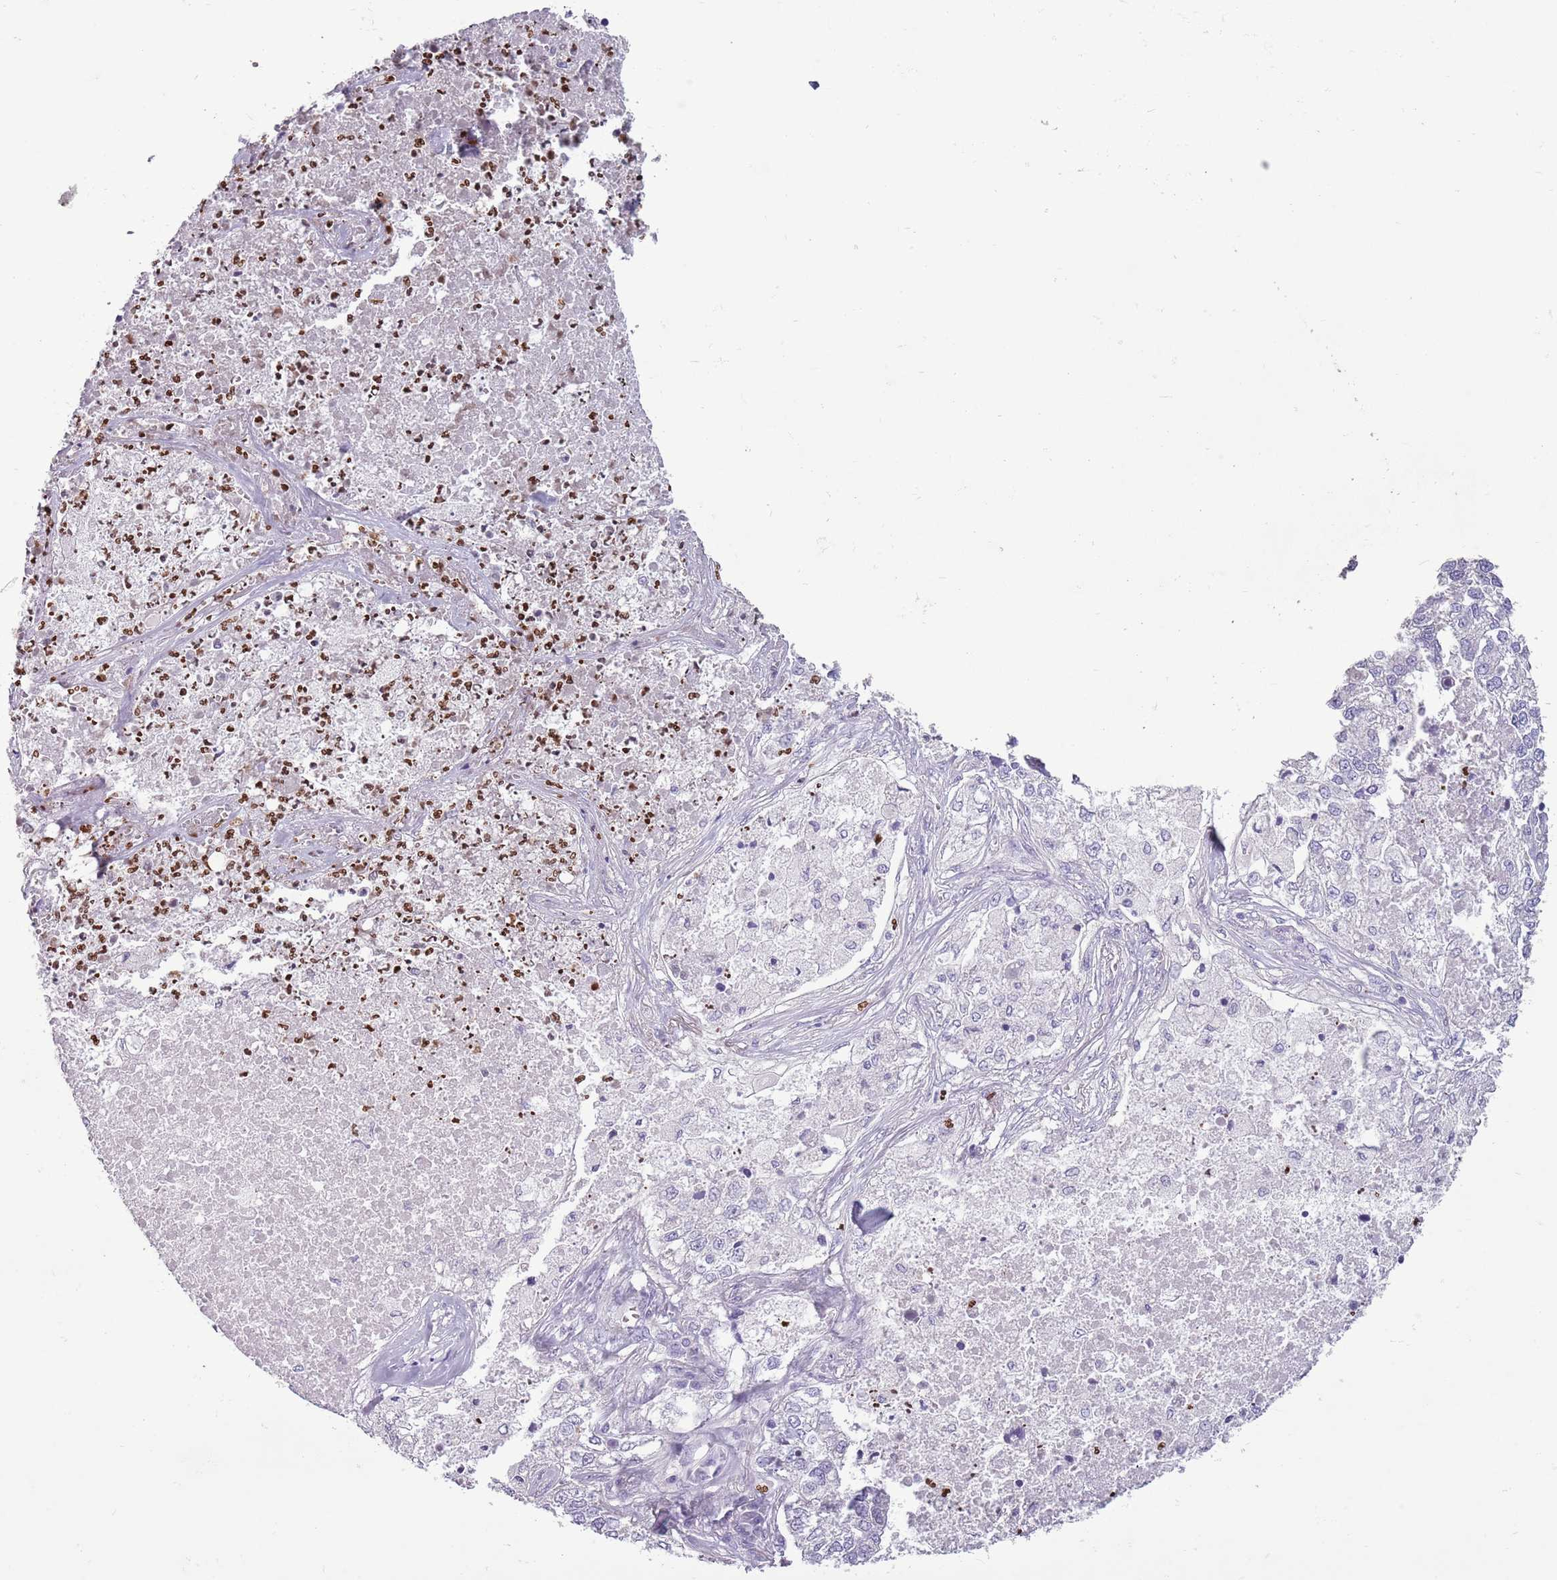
{"staining": {"intensity": "negative", "quantity": "none", "location": "none"}, "tissue": "lung cancer", "cell_type": "Tumor cells", "image_type": "cancer", "snomed": [{"axis": "morphology", "description": "Adenocarcinoma, NOS"}, {"axis": "topography", "description": "Lung"}], "caption": "This is a image of IHC staining of lung cancer, which shows no staining in tumor cells. The staining is performed using DAB (3,3'-diaminobenzidine) brown chromogen with nuclei counter-stained in using hematoxylin.", "gene": "CELF6", "patient": {"sex": "male", "age": 49}}